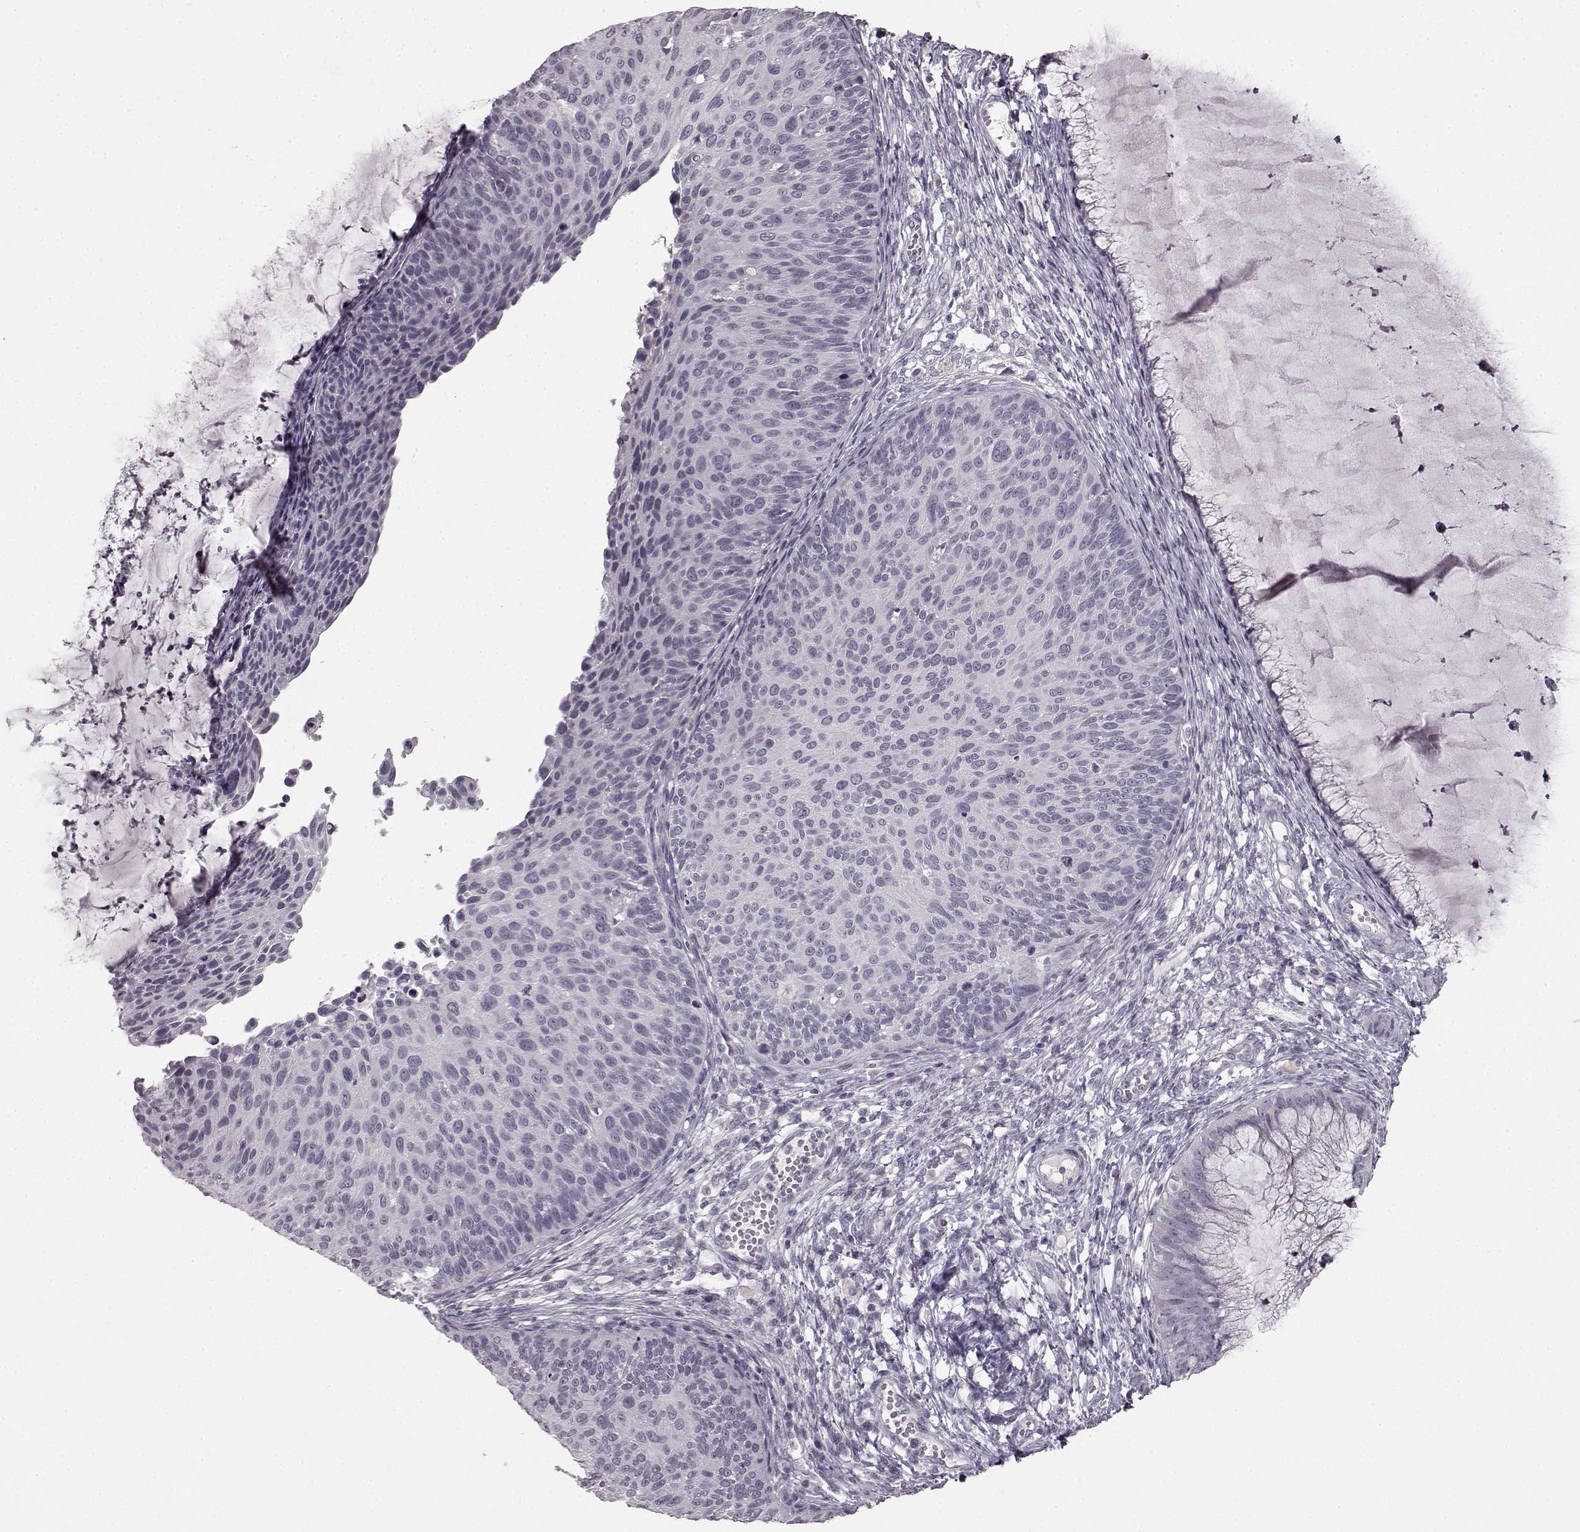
{"staining": {"intensity": "negative", "quantity": "none", "location": "none"}, "tissue": "cervical cancer", "cell_type": "Tumor cells", "image_type": "cancer", "snomed": [{"axis": "morphology", "description": "Squamous cell carcinoma, NOS"}, {"axis": "topography", "description": "Cervix"}], "caption": "Tumor cells are negative for brown protein staining in squamous cell carcinoma (cervical).", "gene": "LHB", "patient": {"sex": "female", "age": 36}}